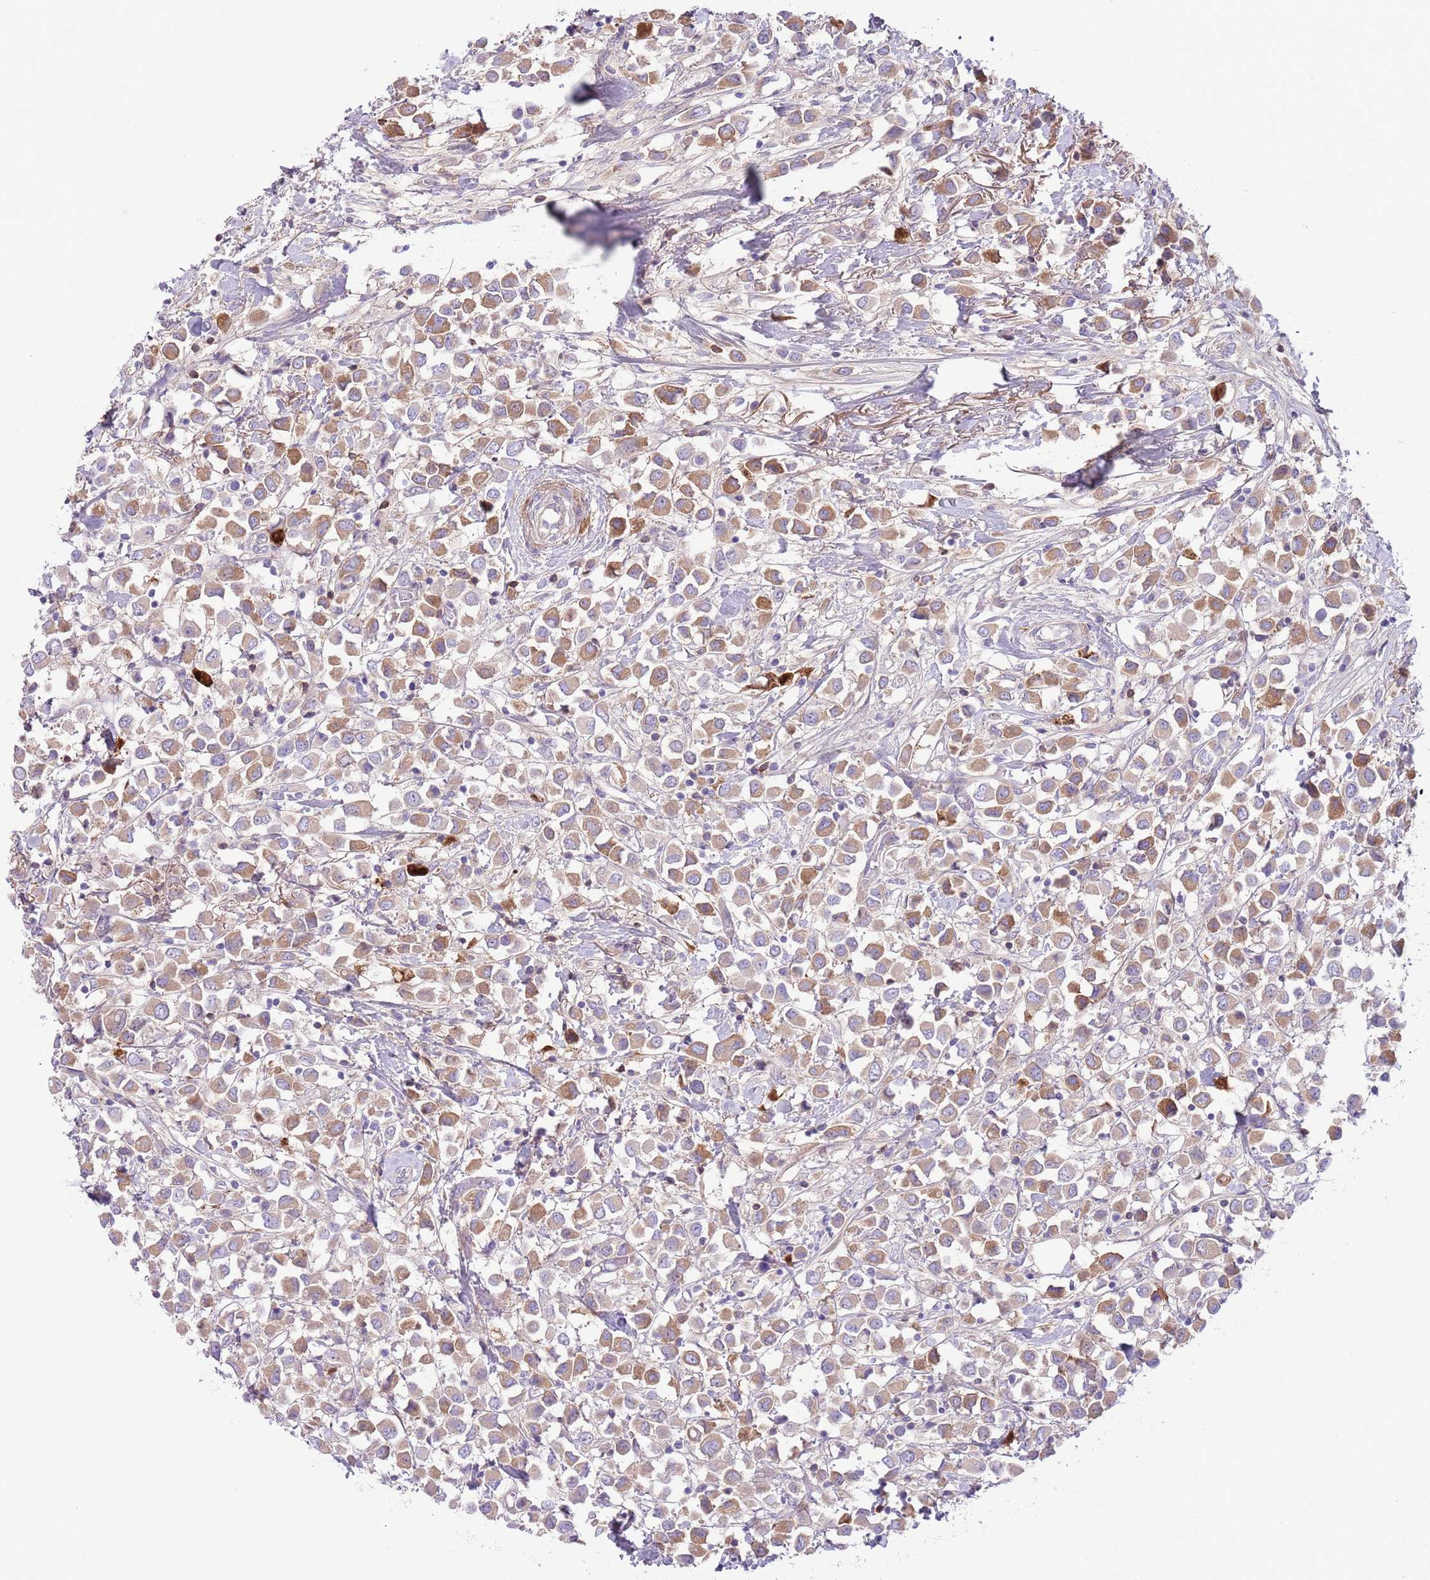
{"staining": {"intensity": "moderate", "quantity": ">75%", "location": "cytoplasmic/membranous"}, "tissue": "breast cancer", "cell_type": "Tumor cells", "image_type": "cancer", "snomed": [{"axis": "morphology", "description": "Duct carcinoma"}, {"axis": "topography", "description": "Breast"}], "caption": "Tumor cells reveal moderate cytoplasmic/membranous positivity in approximately >75% of cells in breast intraductal carcinoma. Nuclei are stained in blue.", "gene": "CFH", "patient": {"sex": "female", "age": 61}}